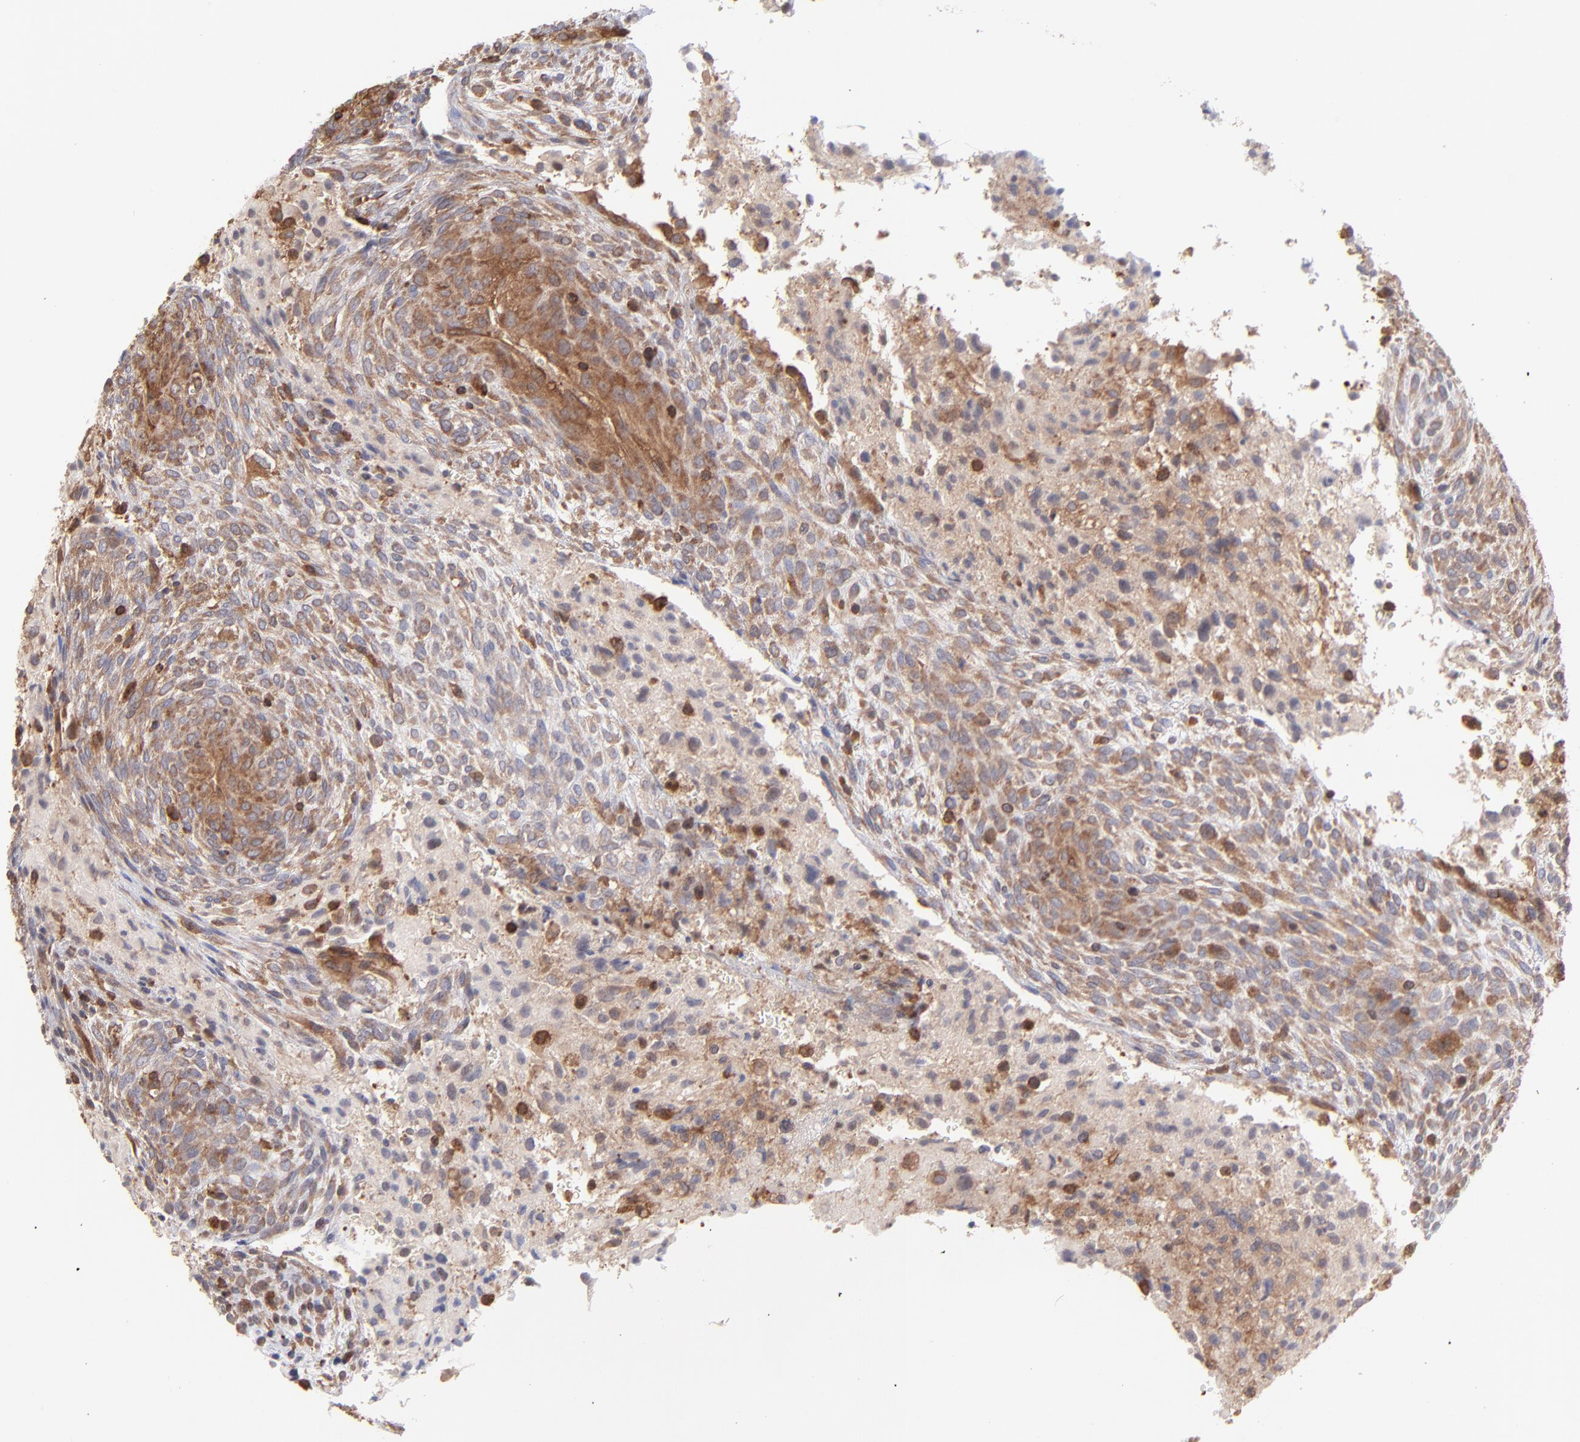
{"staining": {"intensity": "moderate", "quantity": "25%-75%", "location": "cytoplasmic/membranous"}, "tissue": "glioma", "cell_type": "Tumor cells", "image_type": "cancer", "snomed": [{"axis": "morphology", "description": "Glioma, malignant, High grade"}, {"axis": "topography", "description": "Cerebral cortex"}], "caption": "Brown immunohistochemical staining in glioma shows moderate cytoplasmic/membranous positivity in approximately 25%-75% of tumor cells.", "gene": "MAPRE1", "patient": {"sex": "female", "age": 55}}